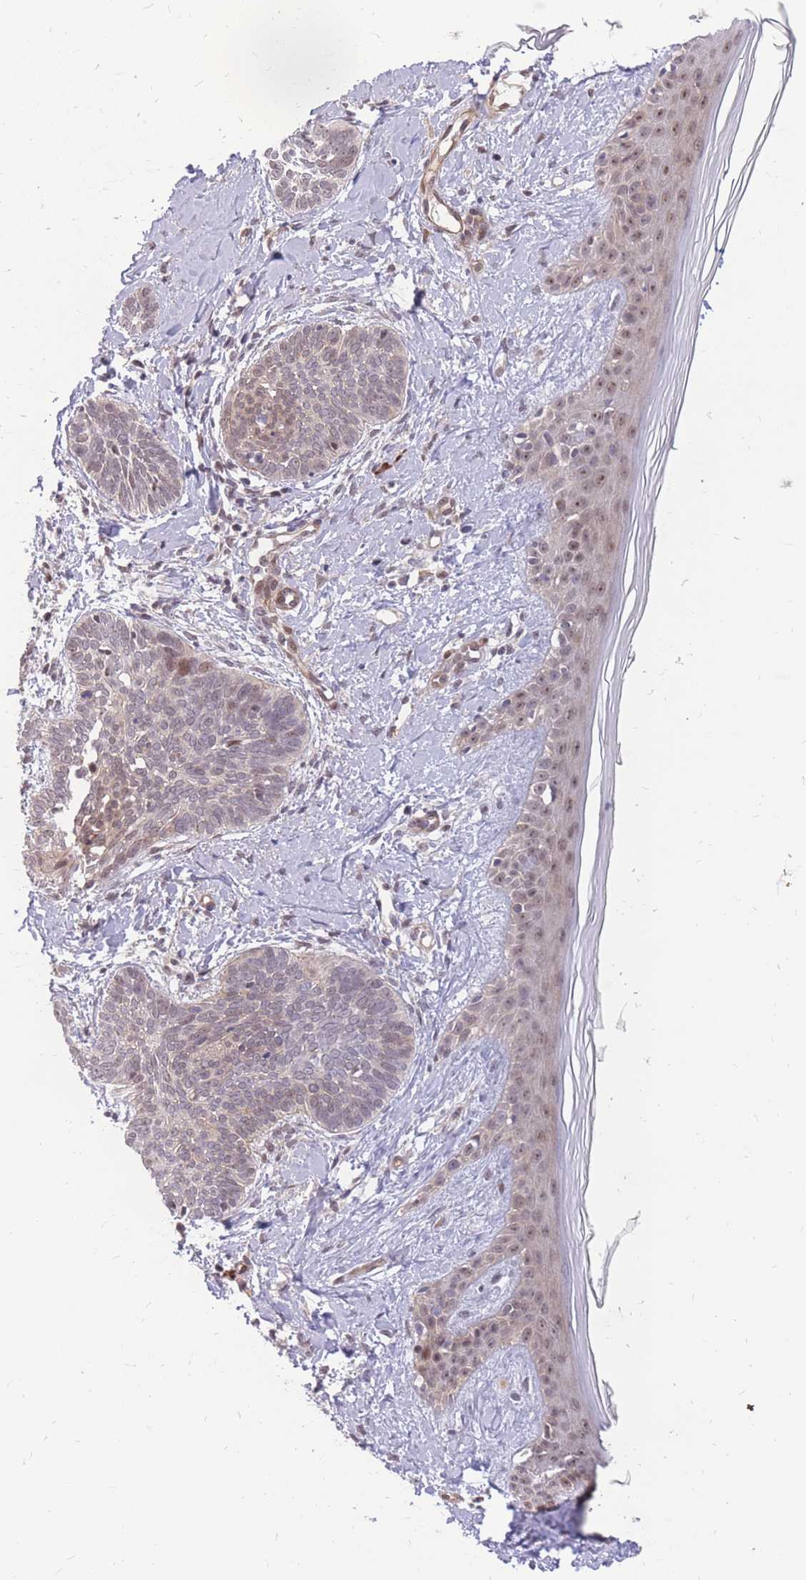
{"staining": {"intensity": "weak", "quantity": "25%-75%", "location": "nuclear"}, "tissue": "skin cancer", "cell_type": "Tumor cells", "image_type": "cancer", "snomed": [{"axis": "morphology", "description": "Basal cell carcinoma"}, {"axis": "topography", "description": "Skin"}], "caption": "Approximately 25%-75% of tumor cells in human skin cancer (basal cell carcinoma) exhibit weak nuclear protein positivity as visualized by brown immunohistochemical staining.", "gene": "ERICH6B", "patient": {"sex": "female", "age": 81}}